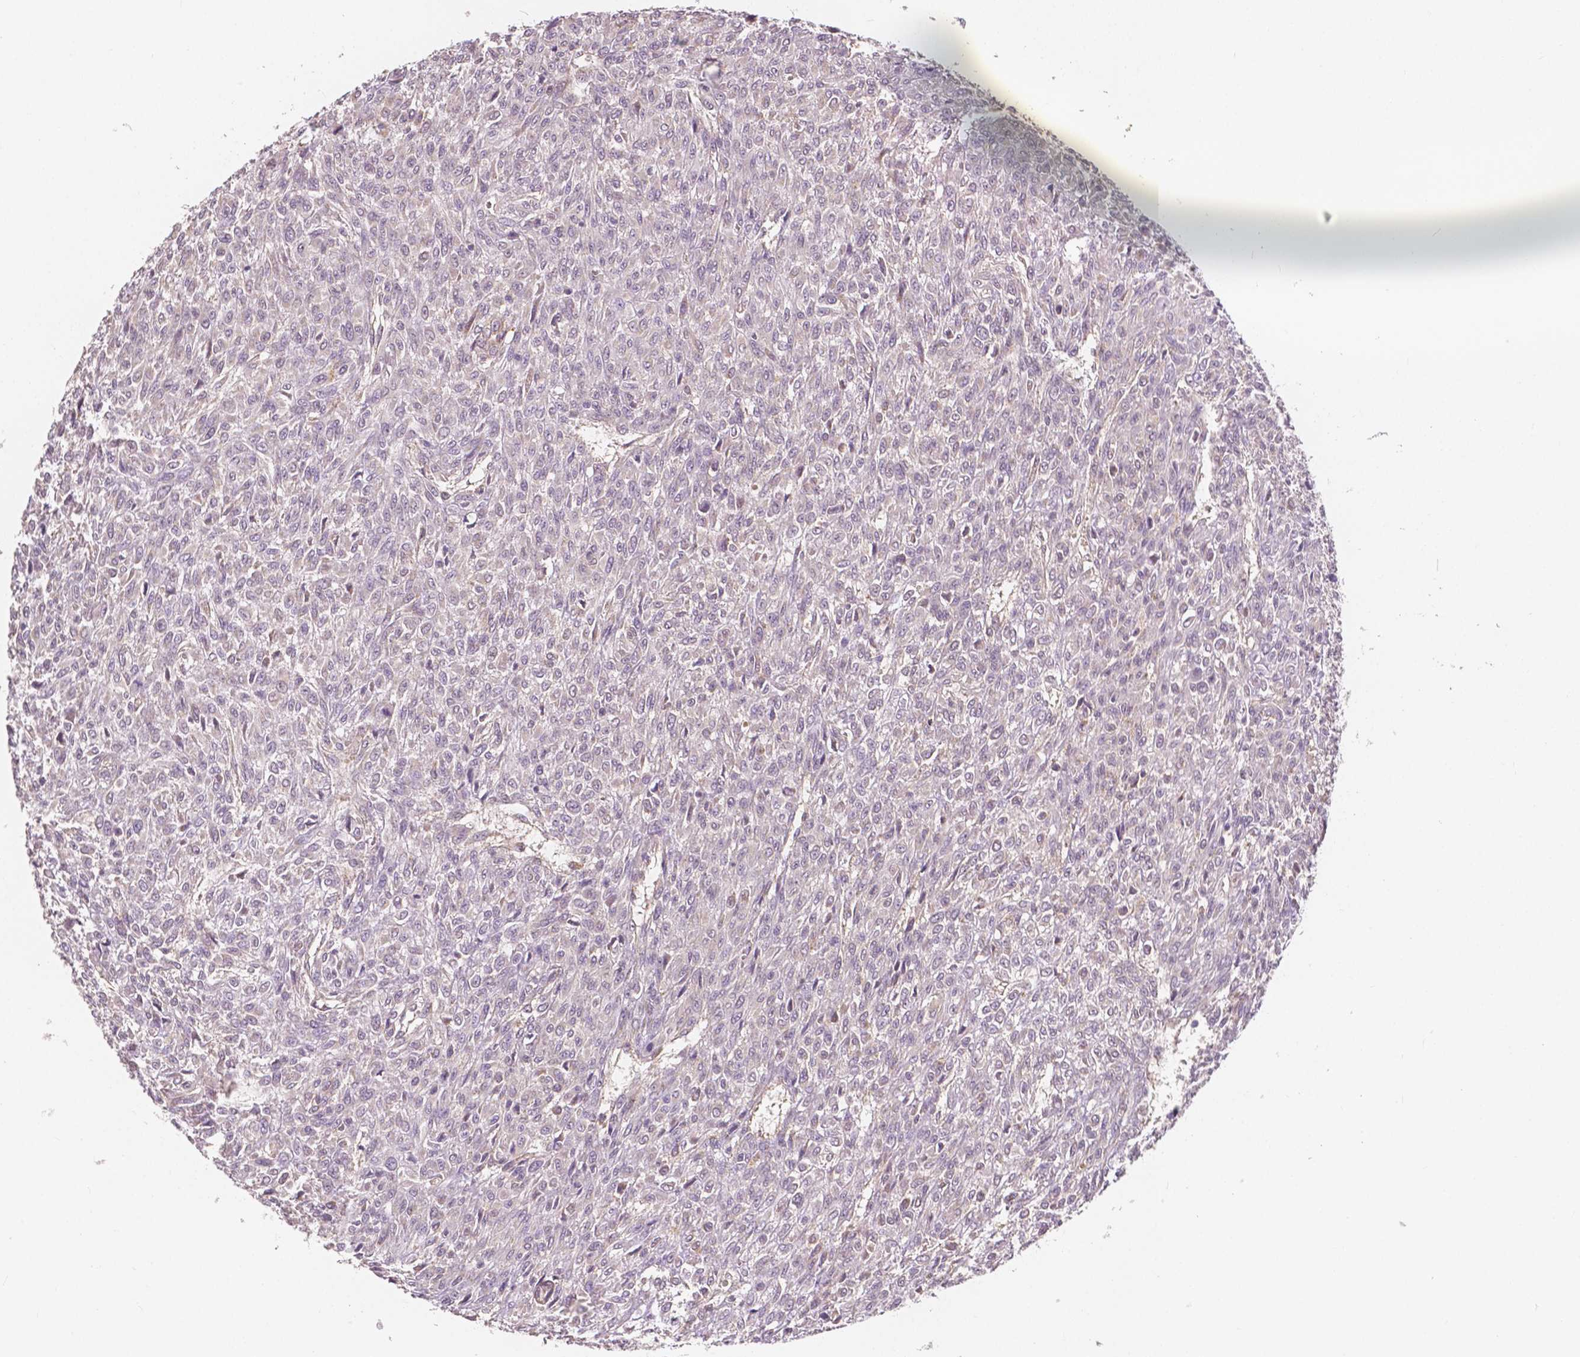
{"staining": {"intensity": "negative", "quantity": "none", "location": "none"}, "tissue": "renal cancer", "cell_type": "Tumor cells", "image_type": "cancer", "snomed": [{"axis": "morphology", "description": "Adenocarcinoma, NOS"}, {"axis": "topography", "description": "Kidney"}], "caption": "This micrograph is of renal adenocarcinoma stained with immunohistochemistry (IHC) to label a protein in brown with the nuclei are counter-stained blue. There is no expression in tumor cells.", "gene": "SNX12", "patient": {"sex": "male", "age": 58}}